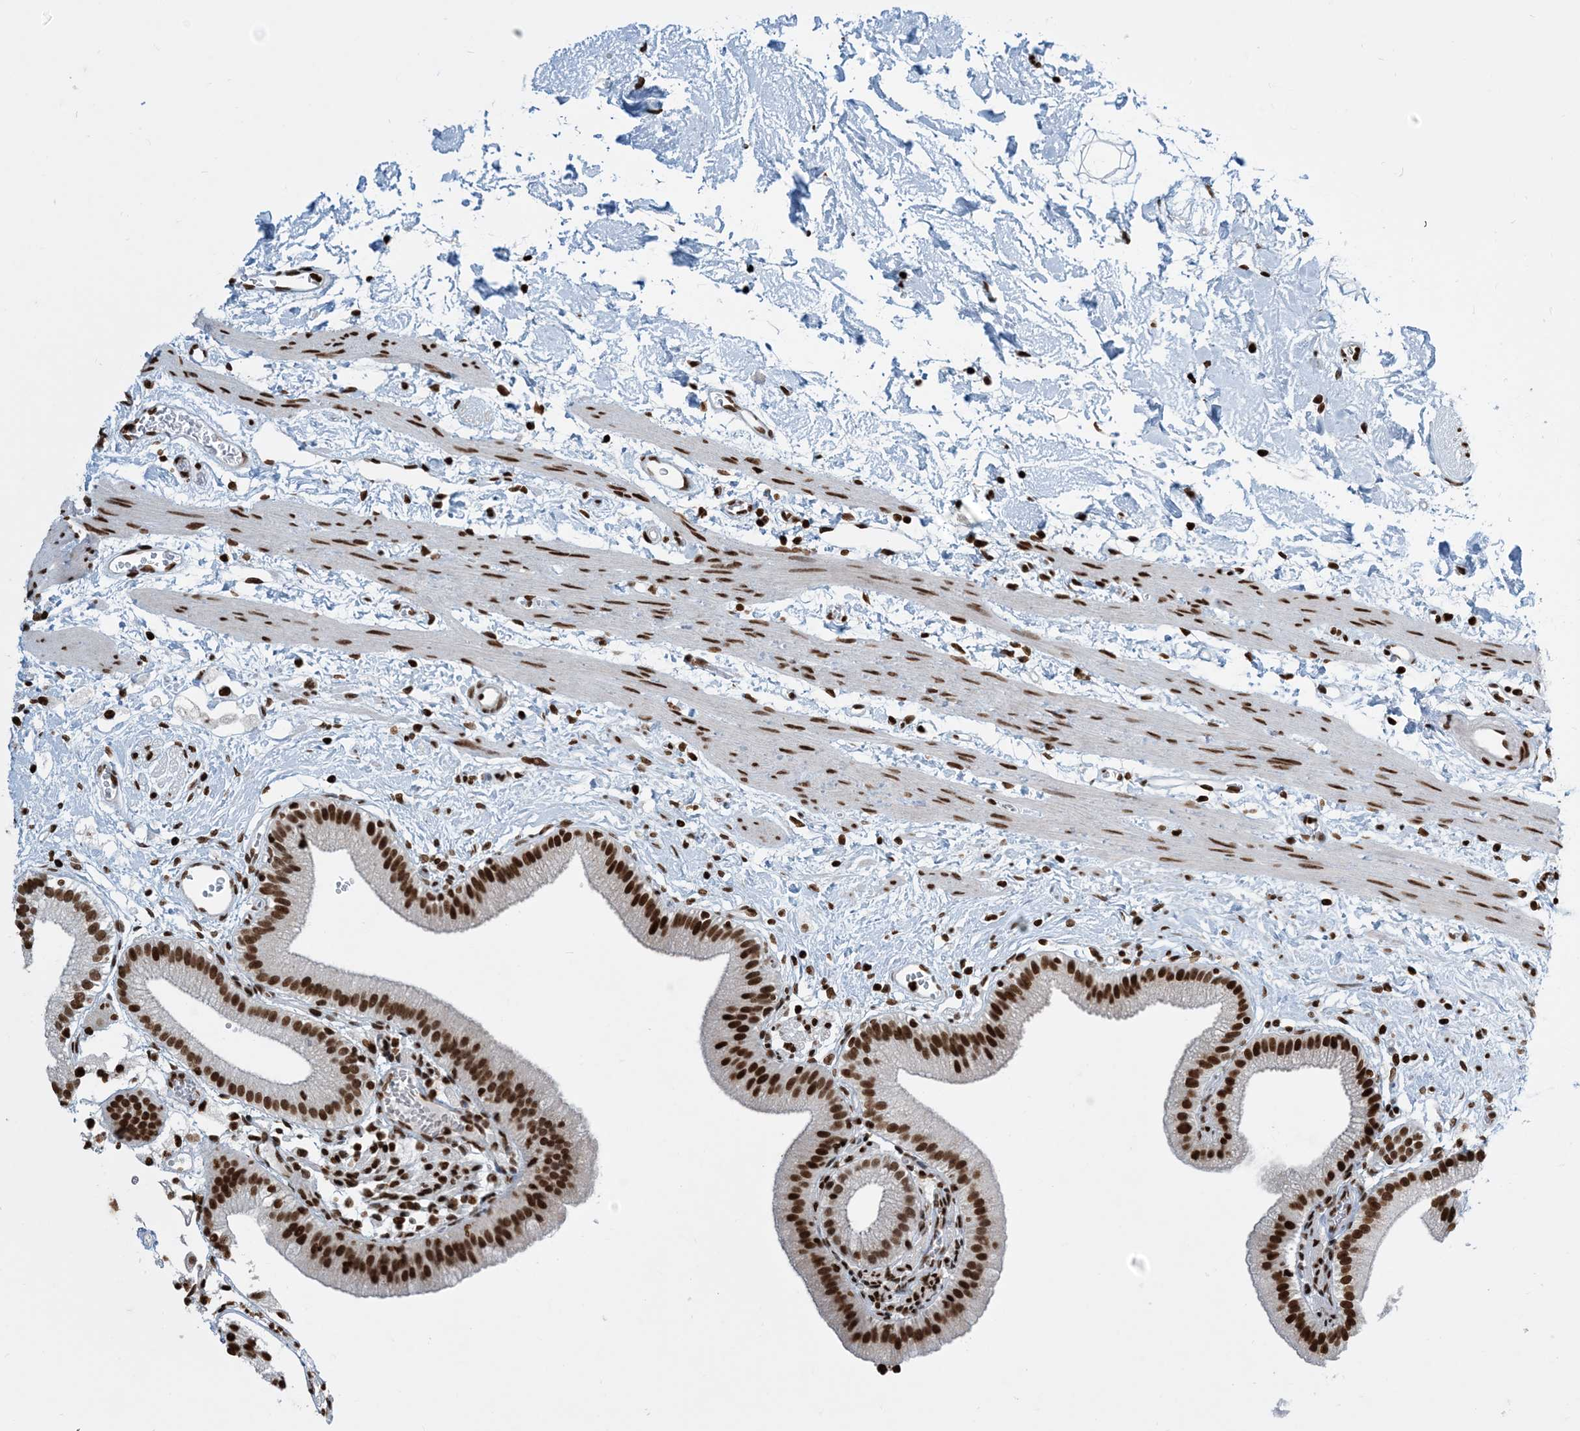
{"staining": {"intensity": "strong", "quantity": ">75%", "location": "nuclear"}, "tissue": "gallbladder", "cell_type": "Glandular cells", "image_type": "normal", "snomed": [{"axis": "morphology", "description": "Normal tissue, NOS"}, {"axis": "topography", "description": "Gallbladder"}], "caption": "Brown immunohistochemical staining in unremarkable gallbladder demonstrates strong nuclear expression in approximately >75% of glandular cells. (IHC, brightfield microscopy, high magnification).", "gene": "H3", "patient": {"sex": "male", "age": 55}}